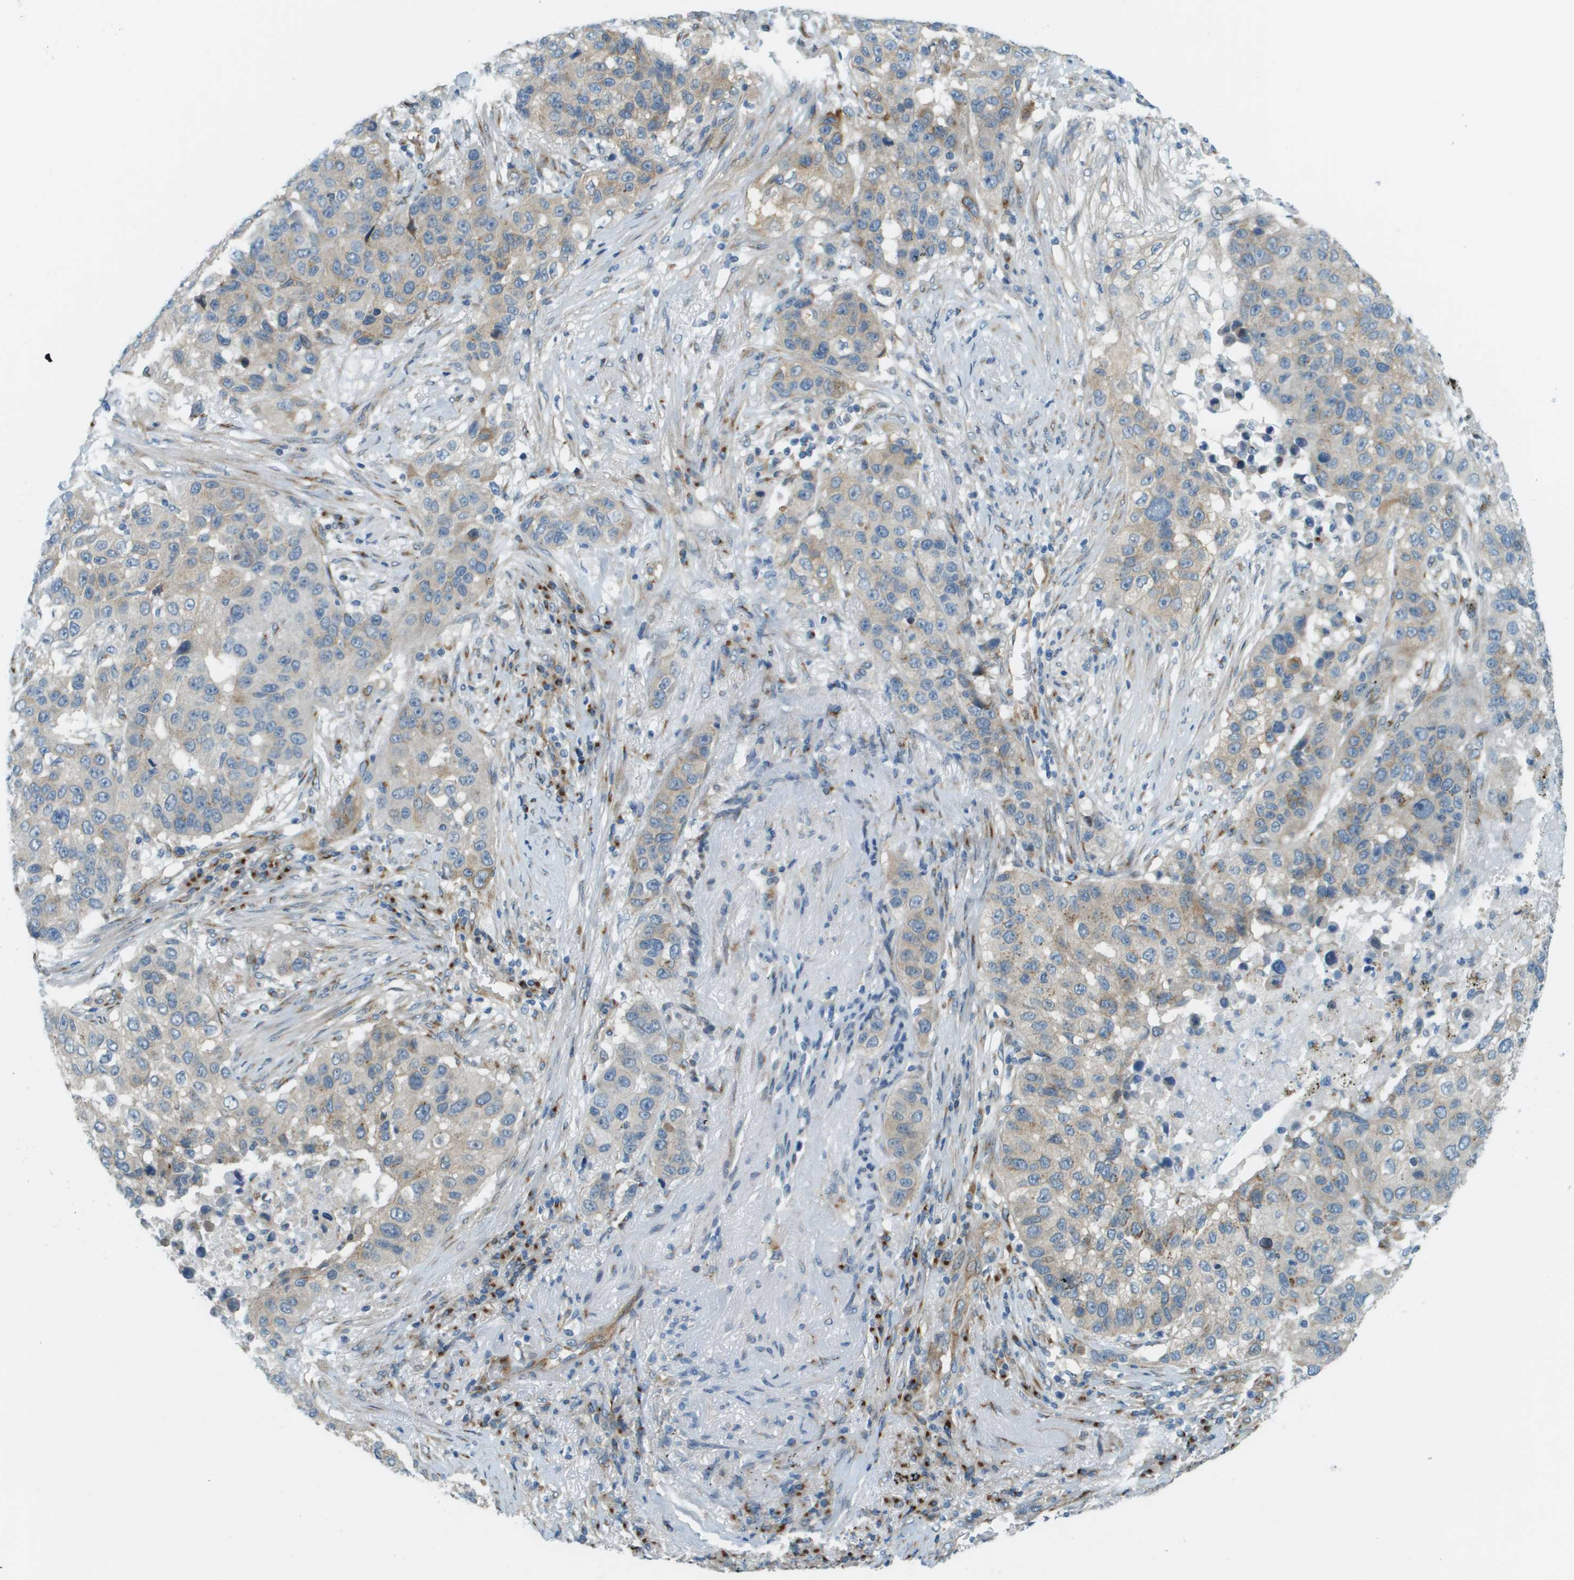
{"staining": {"intensity": "weak", "quantity": ">75%", "location": "cytoplasmic/membranous"}, "tissue": "lung cancer", "cell_type": "Tumor cells", "image_type": "cancer", "snomed": [{"axis": "morphology", "description": "Squamous cell carcinoma, NOS"}, {"axis": "topography", "description": "Lung"}], "caption": "Immunohistochemical staining of squamous cell carcinoma (lung) shows low levels of weak cytoplasmic/membranous protein staining in about >75% of tumor cells.", "gene": "ACBD3", "patient": {"sex": "male", "age": 57}}